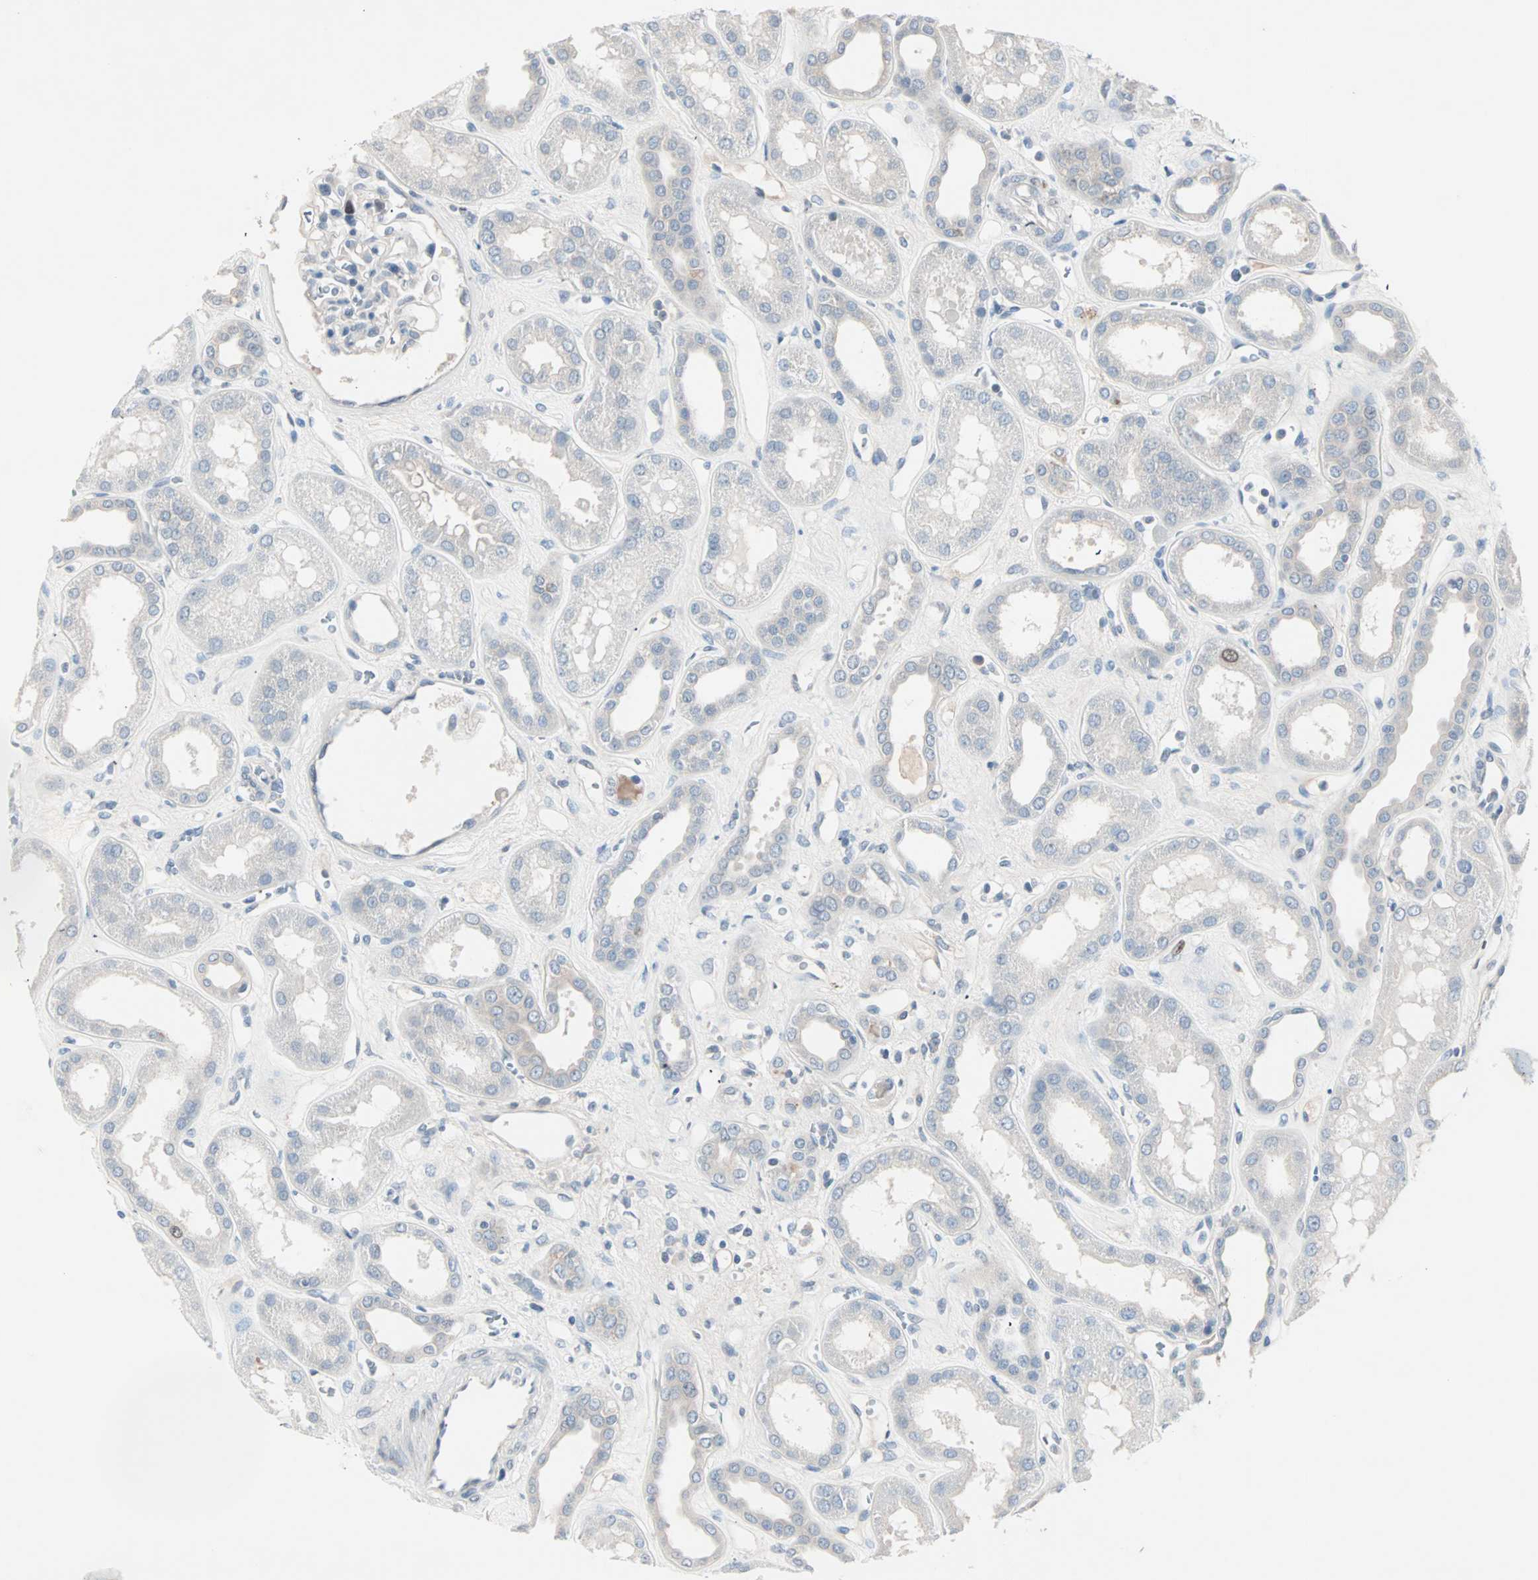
{"staining": {"intensity": "negative", "quantity": "none", "location": "none"}, "tissue": "kidney", "cell_type": "Cells in glomeruli", "image_type": "normal", "snomed": [{"axis": "morphology", "description": "Normal tissue, NOS"}, {"axis": "topography", "description": "Kidney"}], "caption": "This is an IHC histopathology image of benign human kidney. There is no expression in cells in glomeruli.", "gene": "CCNE2", "patient": {"sex": "male", "age": 59}}